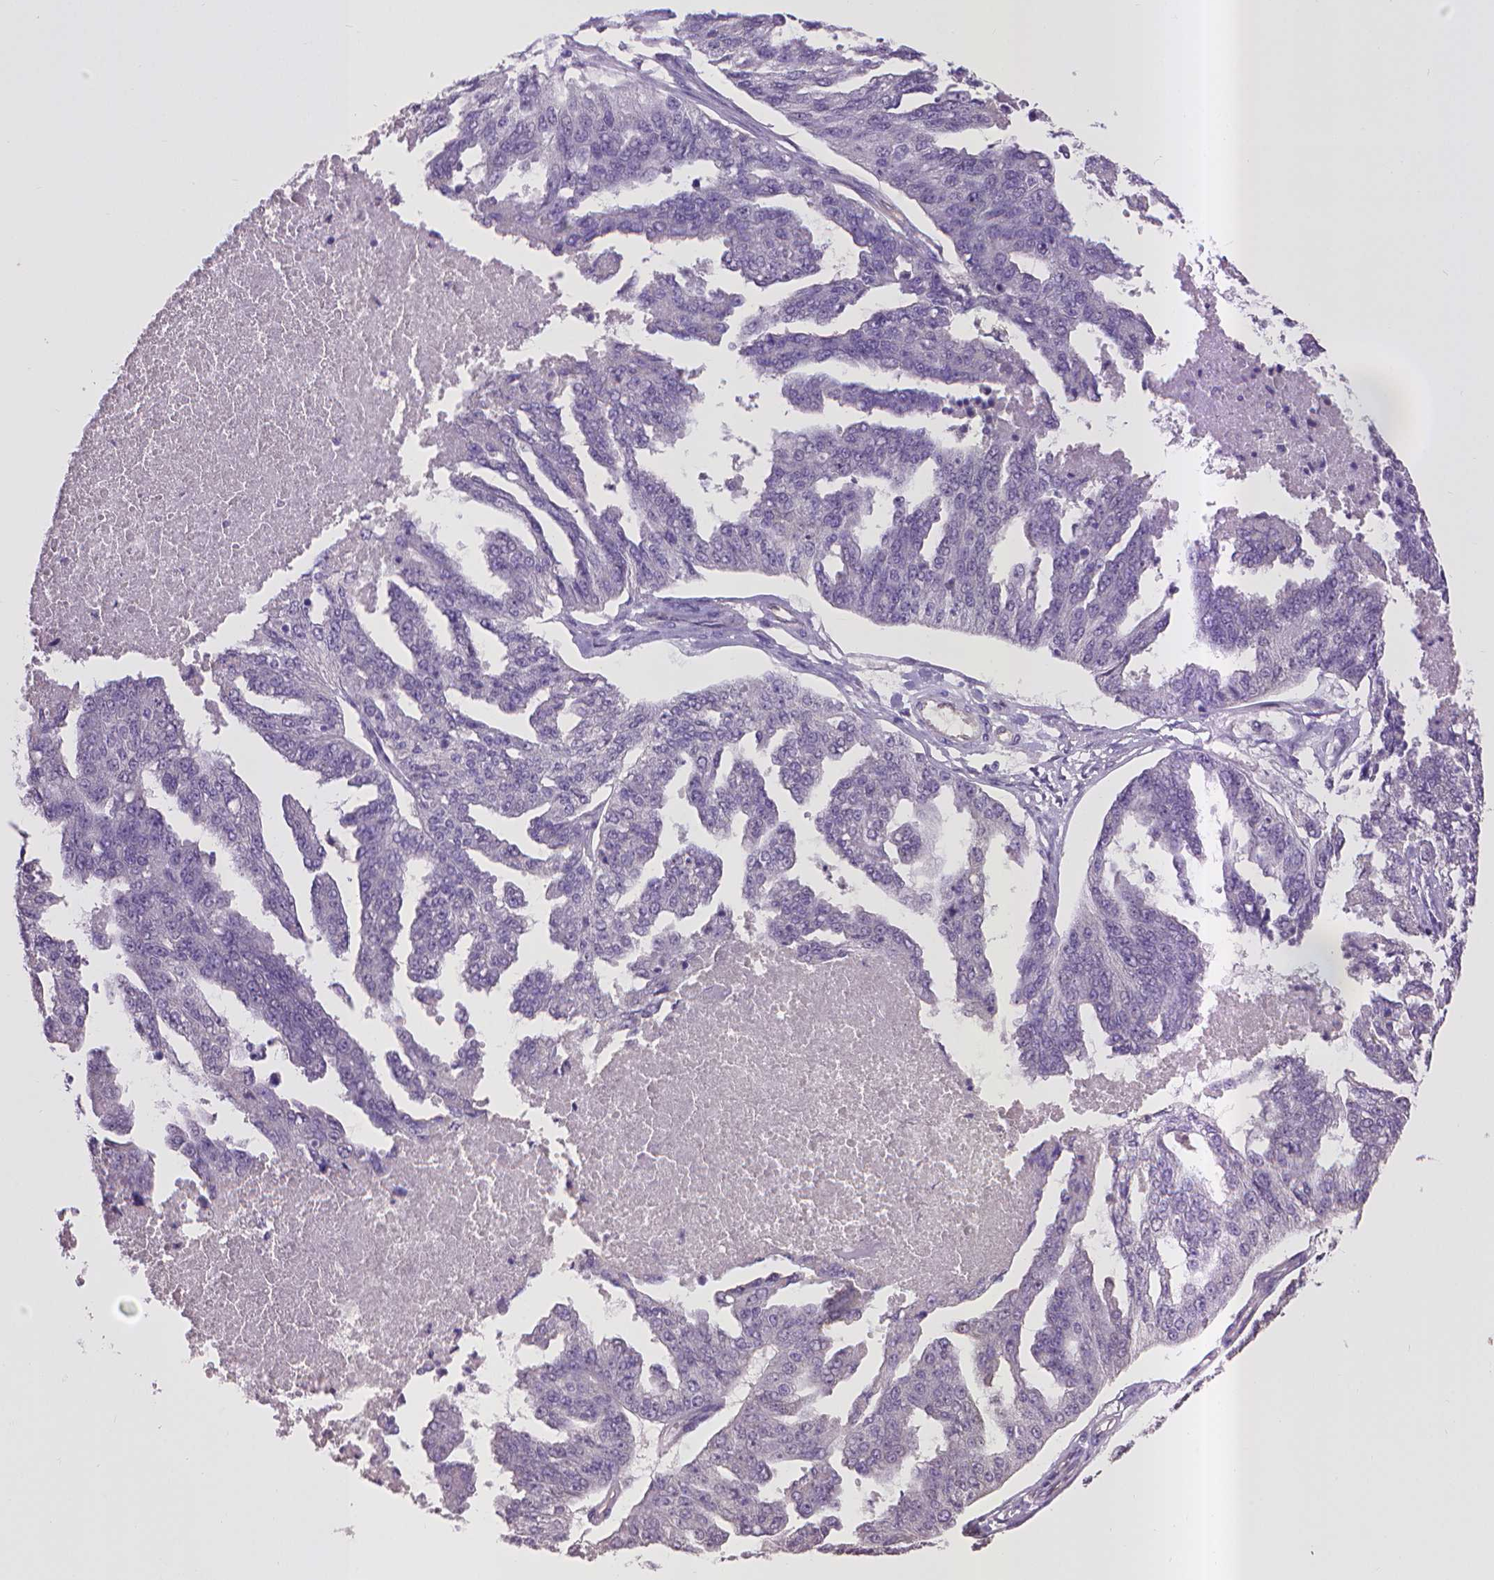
{"staining": {"intensity": "negative", "quantity": "none", "location": "none"}, "tissue": "ovarian cancer", "cell_type": "Tumor cells", "image_type": "cancer", "snomed": [{"axis": "morphology", "description": "Cystadenocarcinoma, serous, NOS"}, {"axis": "topography", "description": "Ovary"}], "caption": "Tumor cells show no significant positivity in ovarian cancer. Nuclei are stained in blue.", "gene": "CPM", "patient": {"sex": "female", "age": 58}}